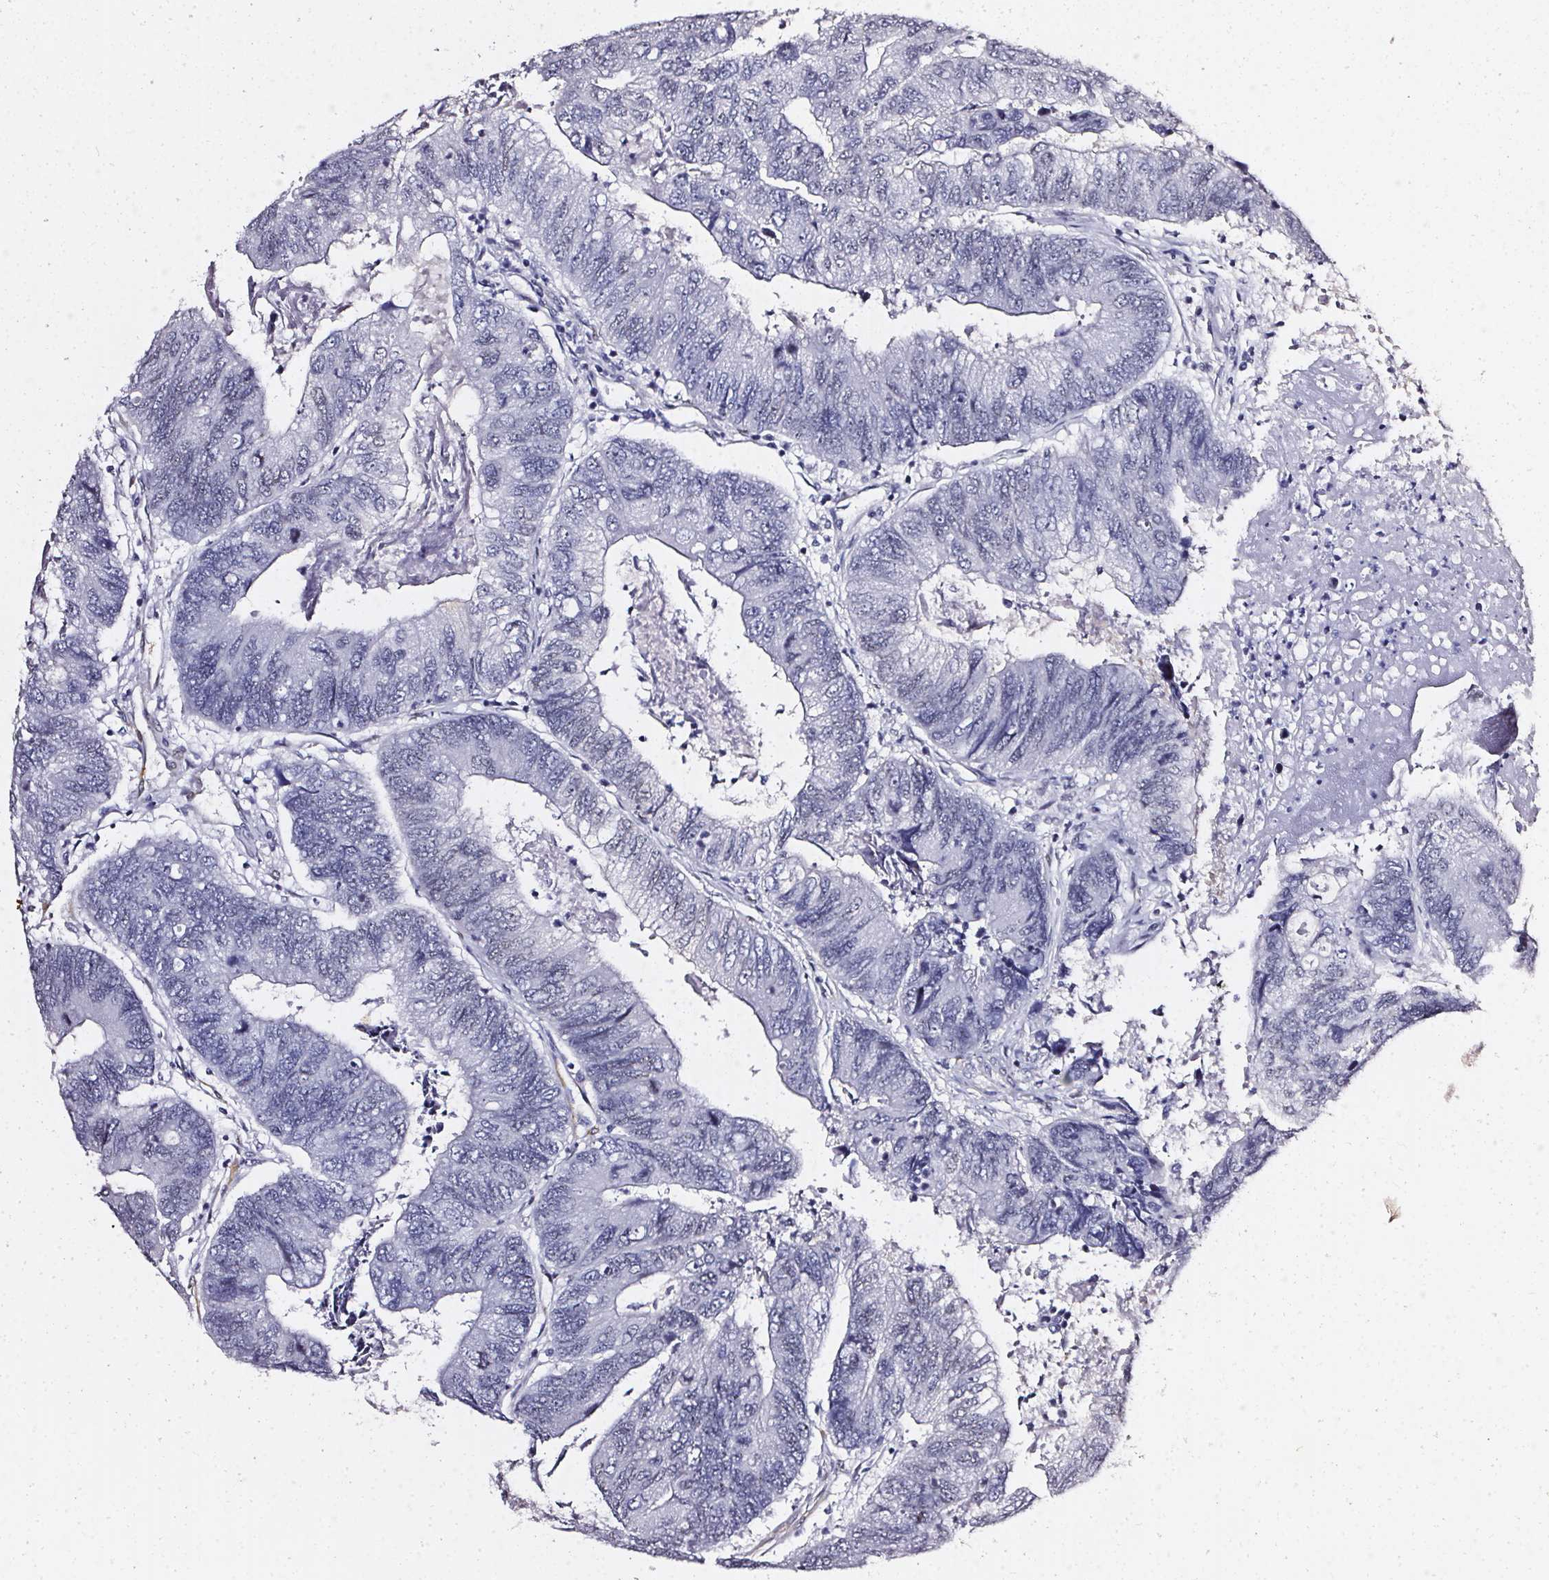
{"staining": {"intensity": "negative", "quantity": "none", "location": "none"}, "tissue": "colorectal cancer", "cell_type": "Tumor cells", "image_type": "cancer", "snomed": [{"axis": "morphology", "description": "Adenocarcinoma, NOS"}, {"axis": "topography", "description": "Colon"}], "caption": "Immunohistochemistry photomicrograph of adenocarcinoma (colorectal) stained for a protein (brown), which shows no expression in tumor cells.", "gene": "GP6", "patient": {"sex": "female", "age": 67}}